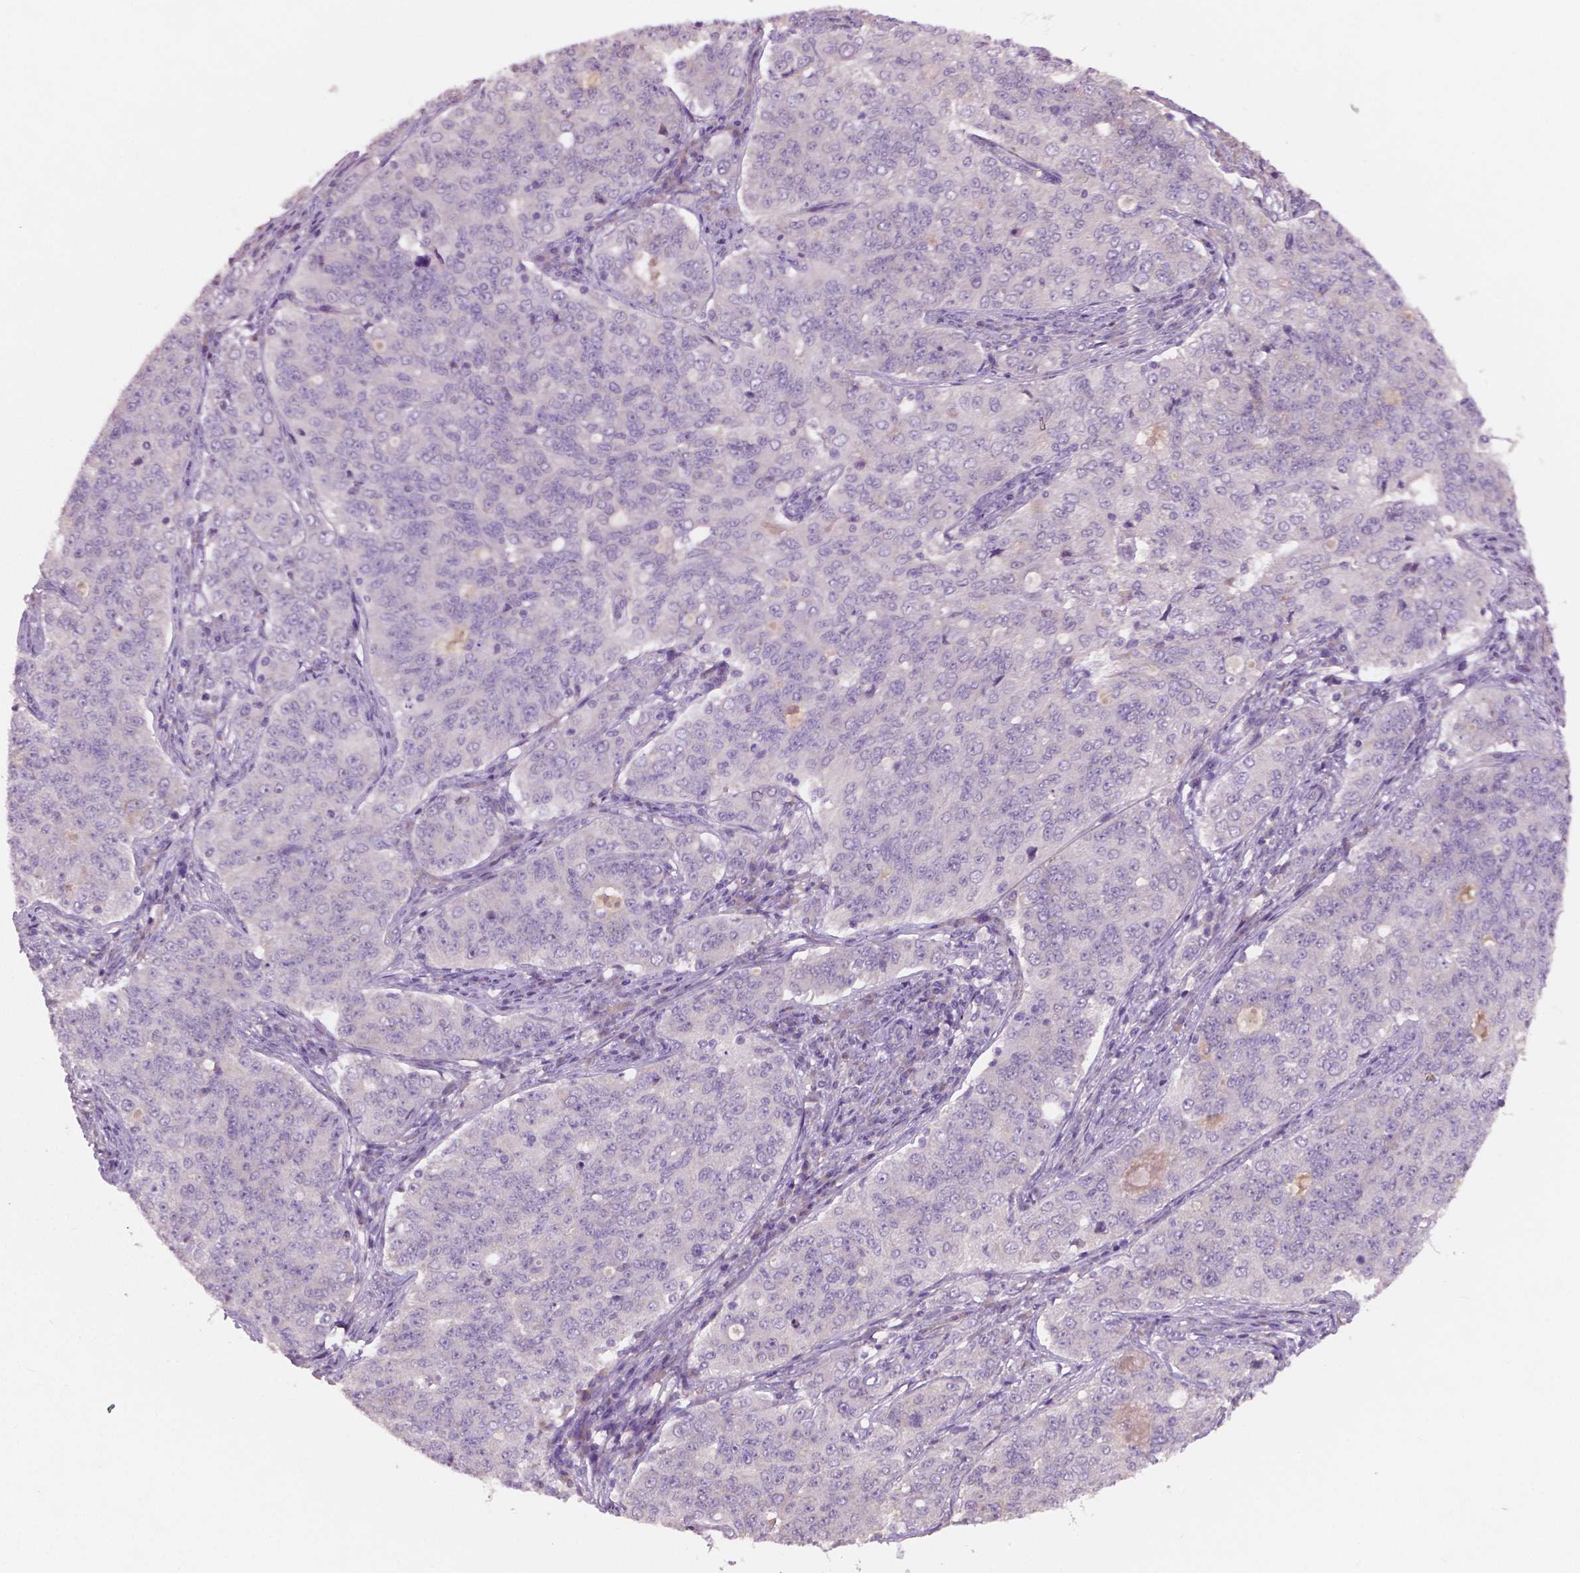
{"staining": {"intensity": "negative", "quantity": "none", "location": "none"}, "tissue": "endometrial cancer", "cell_type": "Tumor cells", "image_type": "cancer", "snomed": [{"axis": "morphology", "description": "Adenocarcinoma, NOS"}, {"axis": "topography", "description": "Endometrium"}], "caption": "Immunohistochemistry (IHC) micrograph of neoplastic tissue: human endometrial cancer (adenocarcinoma) stained with DAB shows no significant protein expression in tumor cells. Brightfield microscopy of immunohistochemistry (IHC) stained with DAB (3,3'-diaminobenzidine) (brown) and hematoxylin (blue), captured at high magnification.", "gene": "LSM14B", "patient": {"sex": "female", "age": 43}}